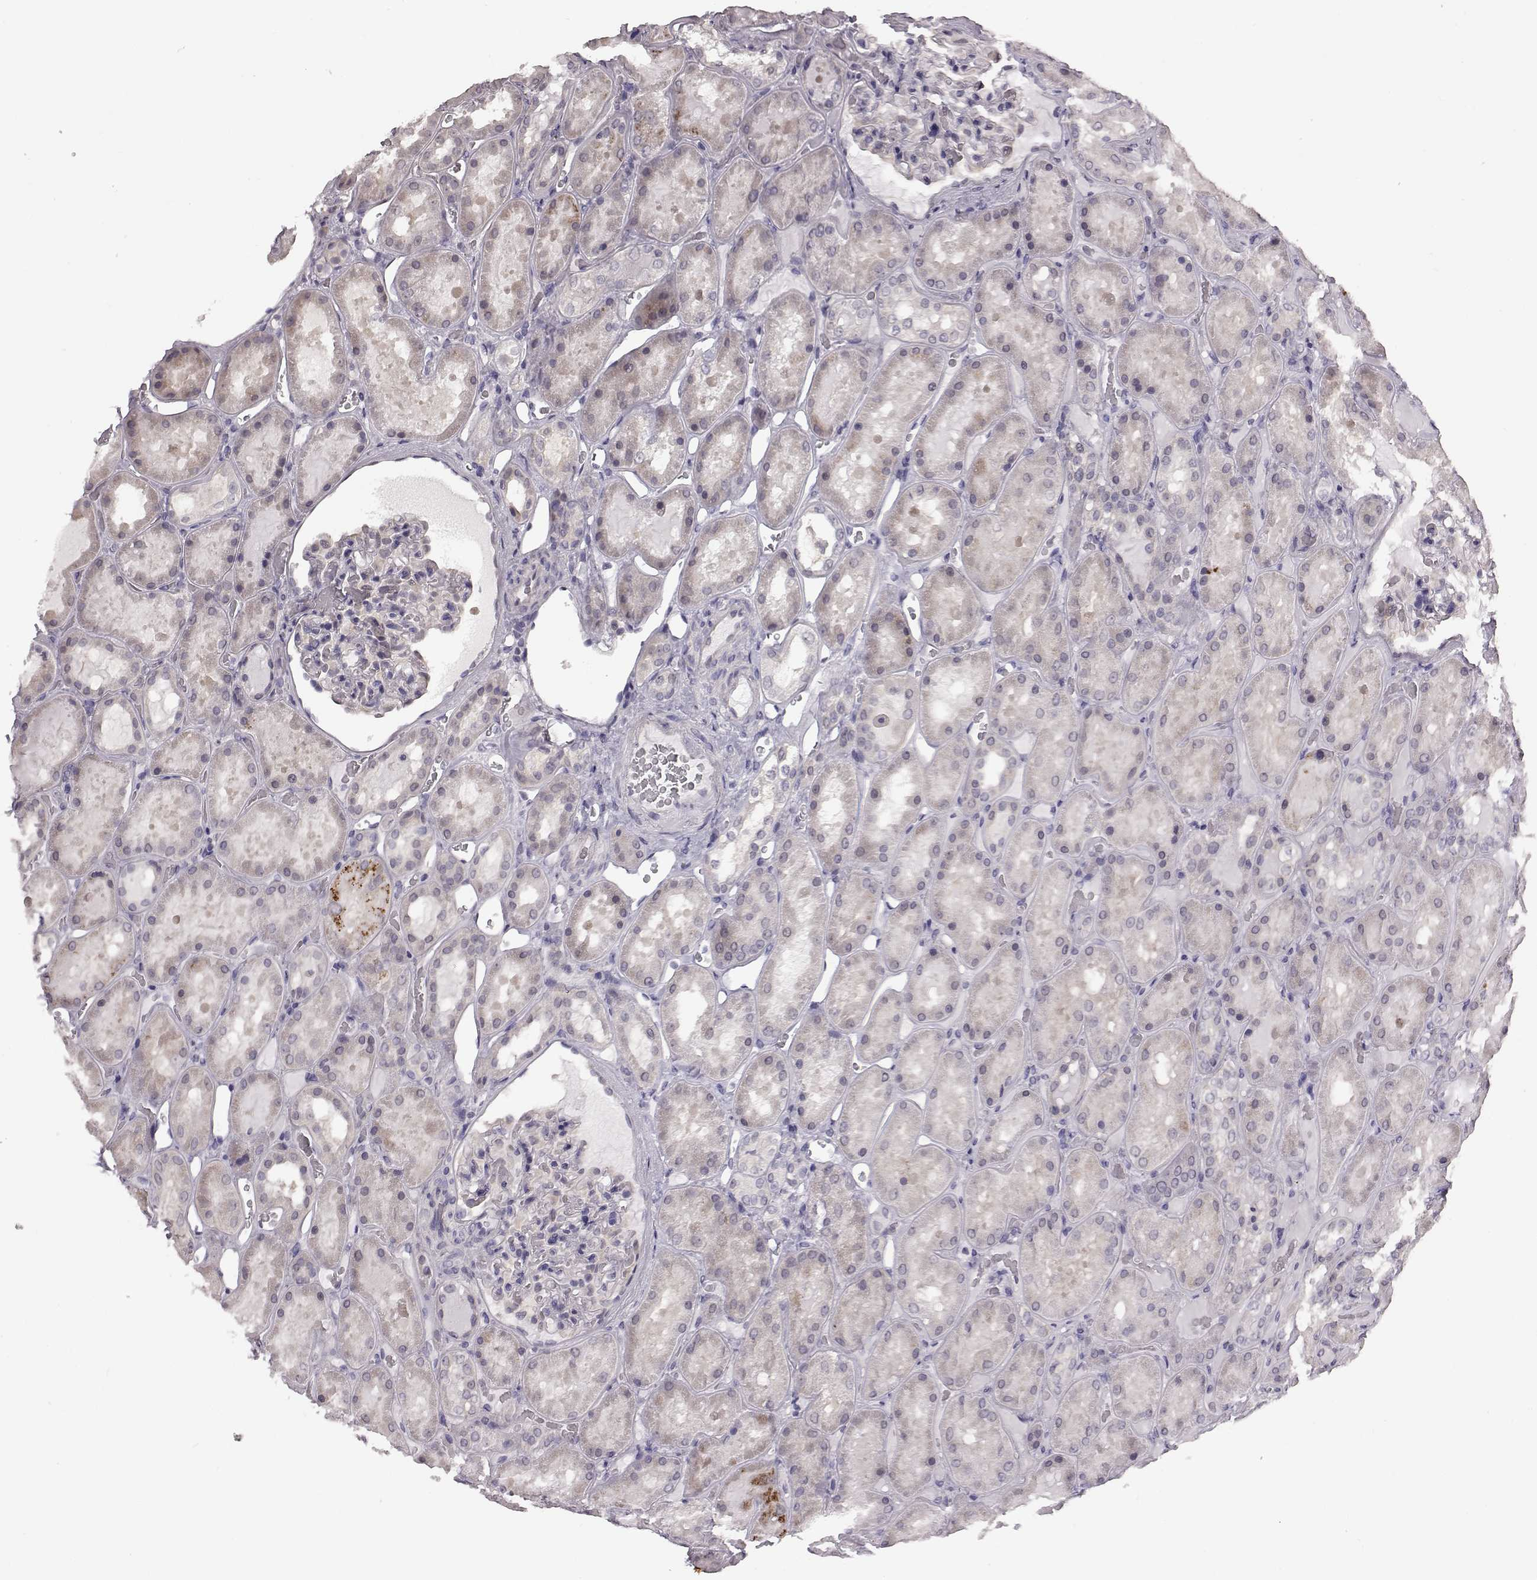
{"staining": {"intensity": "negative", "quantity": "none", "location": "none"}, "tissue": "kidney", "cell_type": "Cells in glomeruli", "image_type": "normal", "snomed": [{"axis": "morphology", "description": "Normal tissue, NOS"}, {"axis": "topography", "description": "Kidney"}], "caption": "IHC histopathology image of unremarkable human kidney stained for a protein (brown), which demonstrates no staining in cells in glomeruli.", "gene": "C10orf62", "patient": {"sex": "male", "age": 73}}